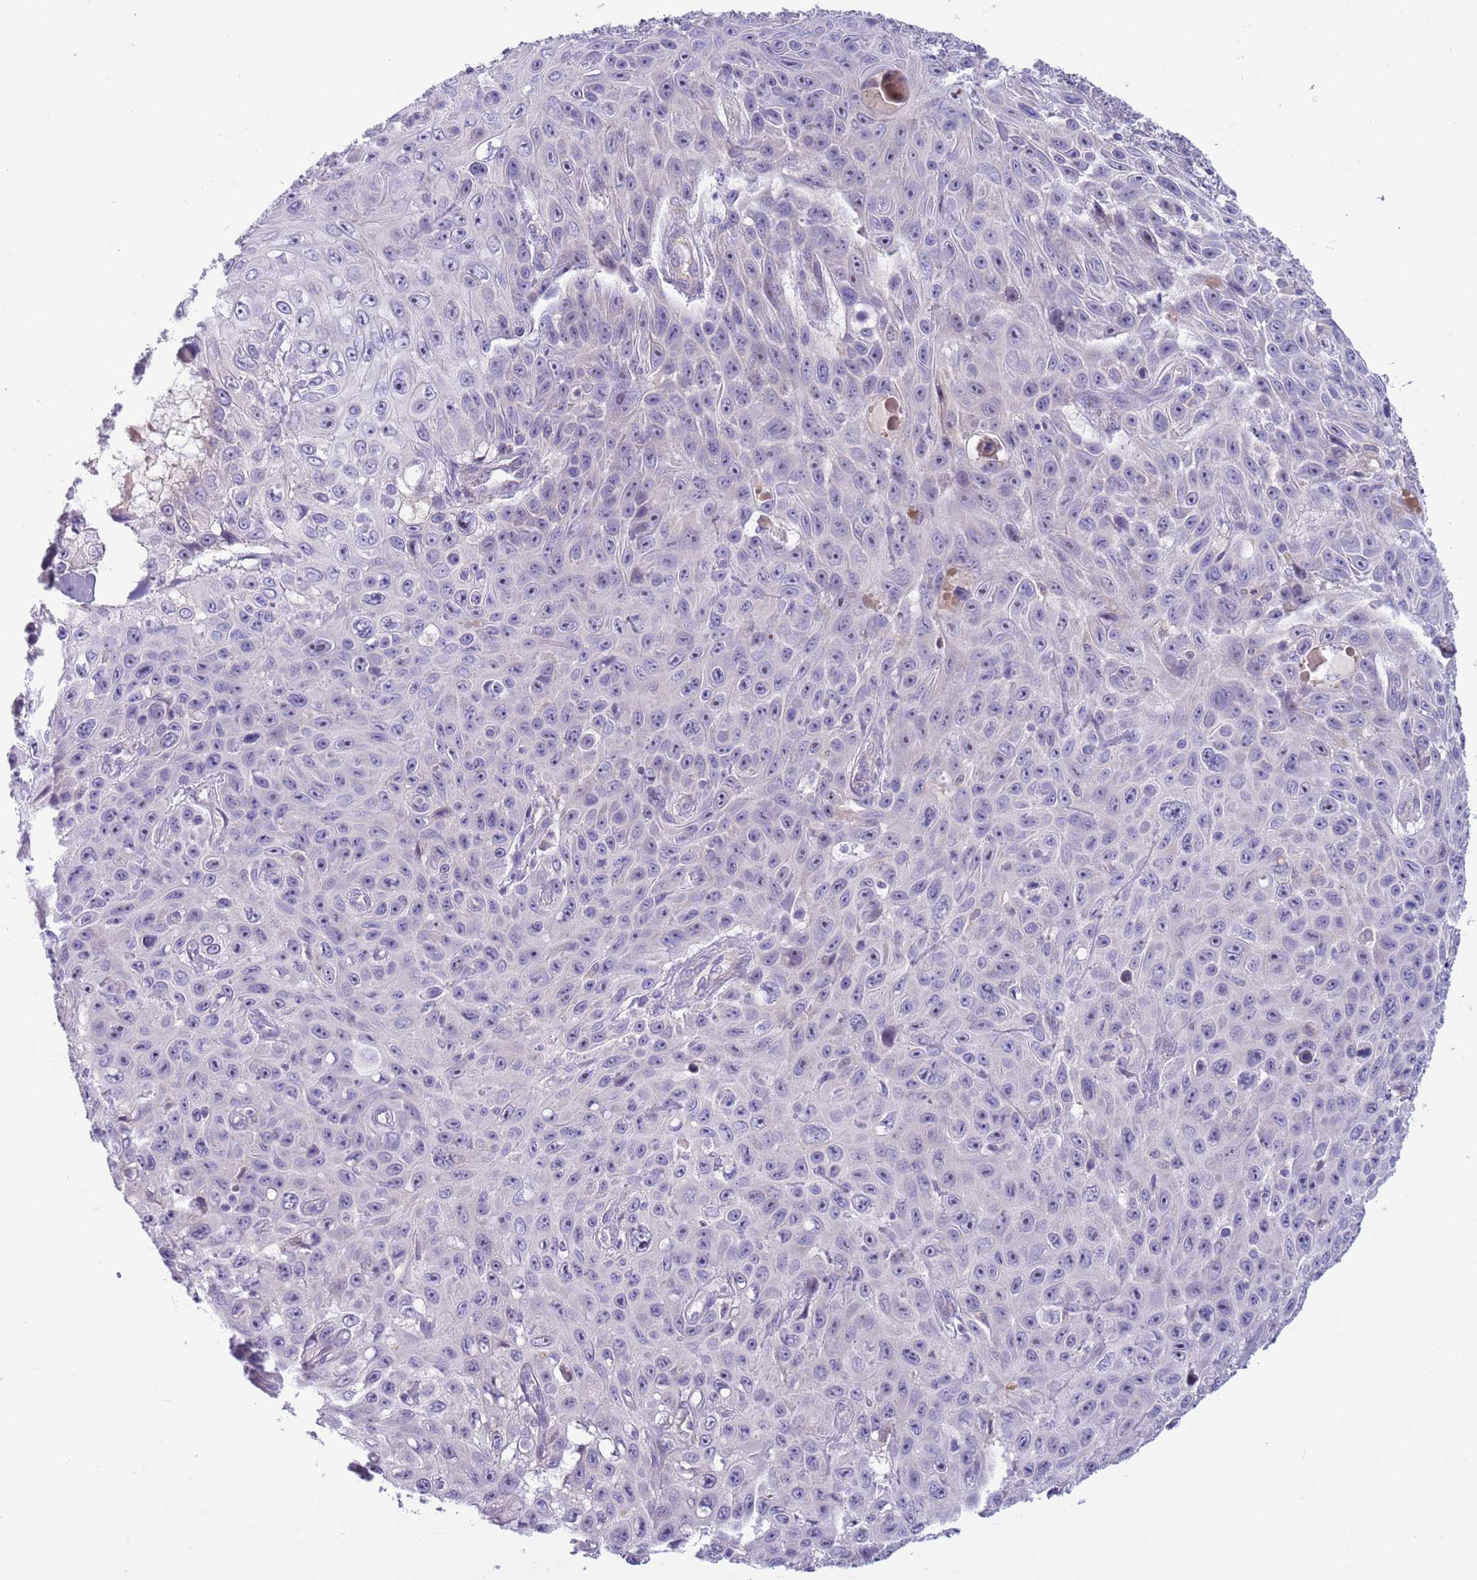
{"staining": {"intensity": "negative", "quantity": "none", "location": "none"}, "tissue": "skin cancer", "cell_type": "Tumor cells", "image_type": "cancer", "snomed": [{"axis": "morphology", "description": "Squamous cell carcinoma, NOS"}, {"axis": "topography", "description": "Skin"}], "caption": "This micrograph is of skin squamous cell carcinoma stained with immunohistochemistry (IHC) to label a protein in brown with the nuclei are counter-stained blue. There is no expression in tumor cells.", "gene": "DDHD1", "patient": {"sex": "male", "age": 82}}